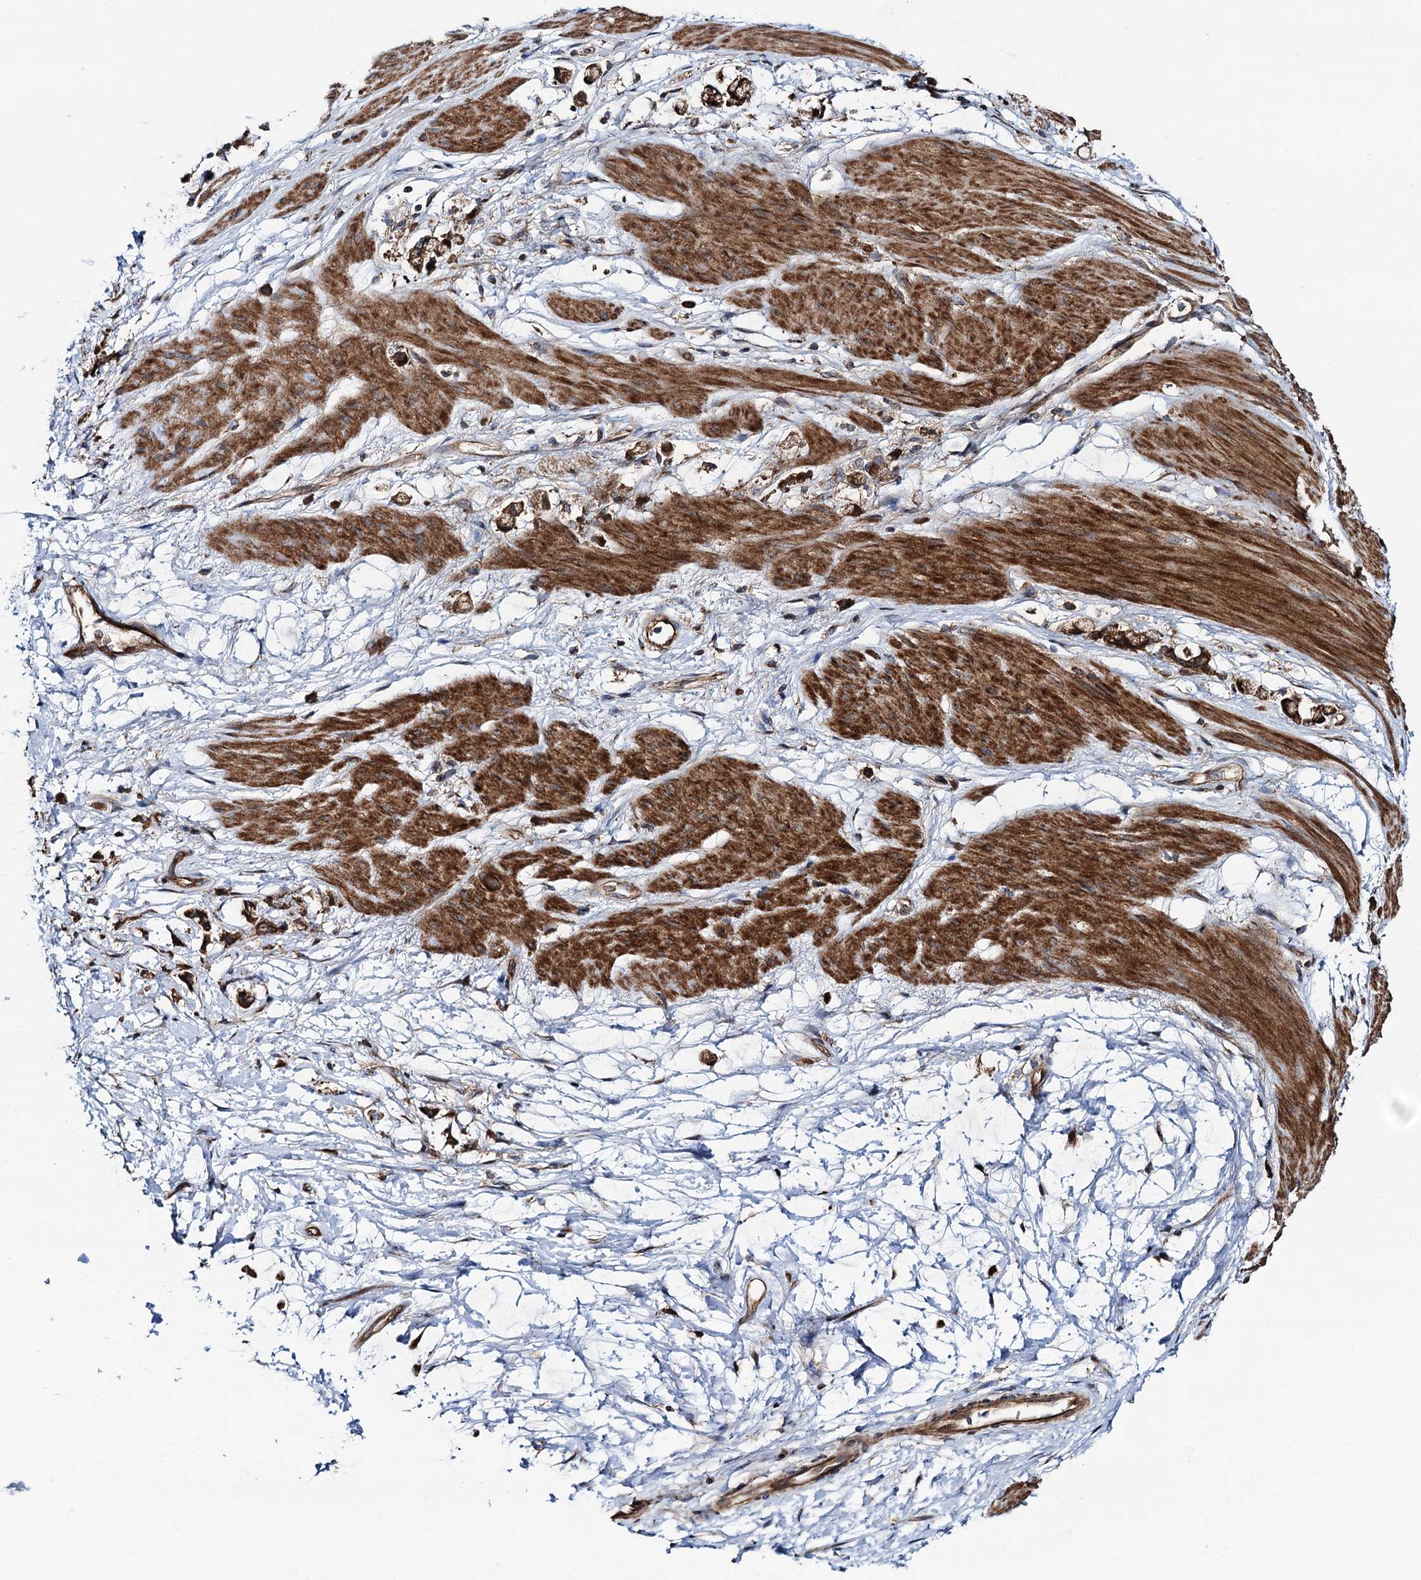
{"staining": {"intensity": "strong", "quantity": ">75%", "location": "cytoplasmic/membranous"}, "tissue": "stomach cancer", "cell_type": "Tumor cells", "image_type": "cancer", "snomed": [{"axis": "morphology", "description": "Adenocarcinoma, NOS"}, {"axis": "topography", "description": "Stomach"}], "caption": "An IHC histopathology image of neoplastic tissue is shown. Protein staining in brown highlights strong cytoplasmic/membranous positivity in stomach adenocarcinoma within tumor cells. (DAB = brown stain, brightfield microscopy at high magnification).", "gene": "NEK1", "patient": {"sex": "female", "age": 60}}